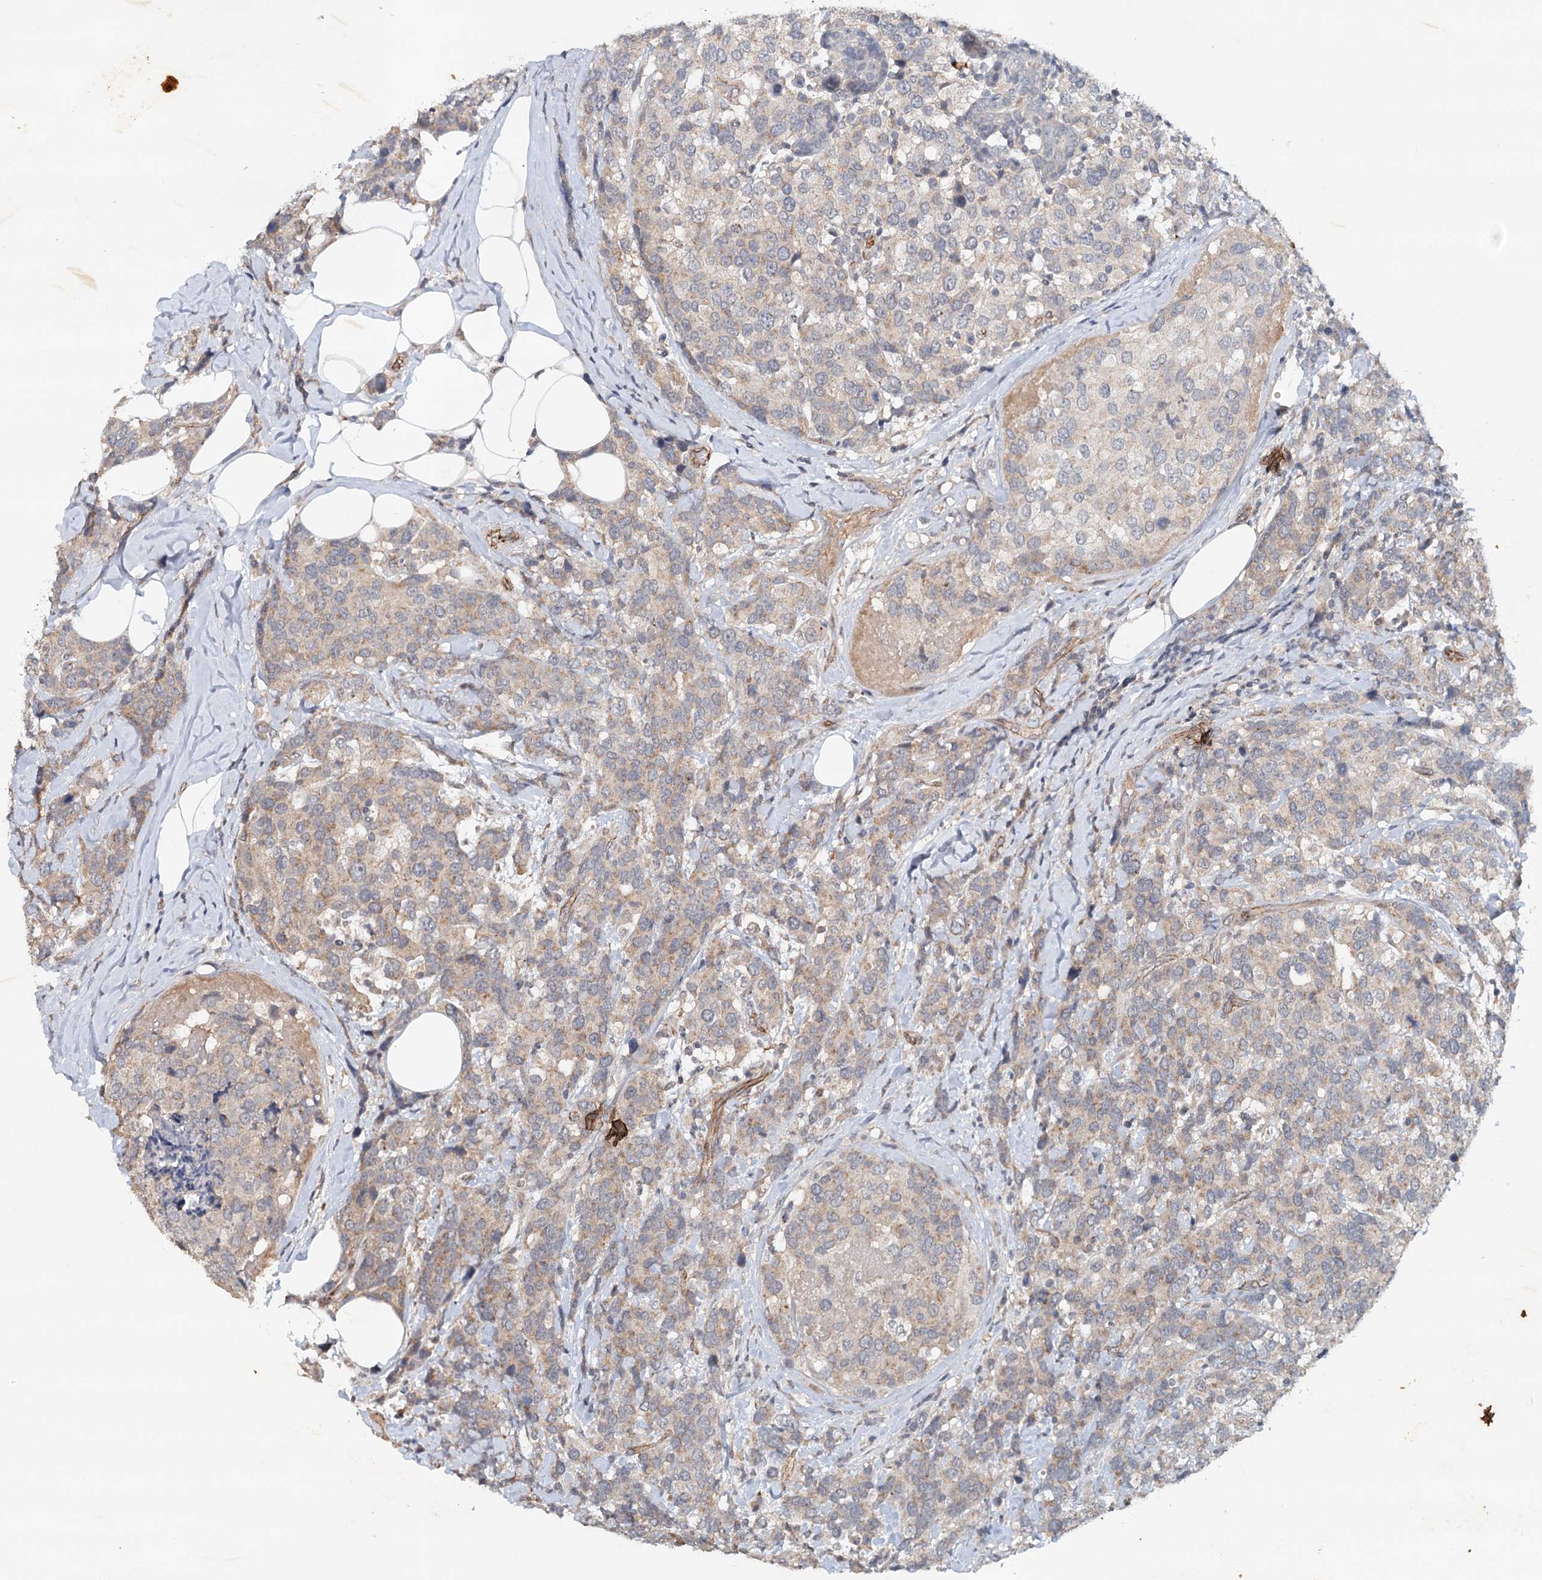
{"staining": {"intensity": "weak", "quantity": "25%-75%", "location": "cytoplasmic/membranous"}, "tissue": "breast cancer", "cell_type": "Tumor cells", "image_type": "cancer", "snomed": [{"axis": "morphology", "description": "Lobular carcinoma"}, {"axis": "topography", "description": "Breast"}], "caption": "Immunohistochemistry (IHC) histopathology image of neoplastic tissue: human lobular carcinoma (breast) stained using immunohistochemistry shows low levels of weak protein expression localized specifically in the cytoplasmic/membranous of tumor cells, appearing as a cytoplasmic/membranous brown color.", "gene": "SYNPO", "patient": {"sex": "female", "age": 59}}